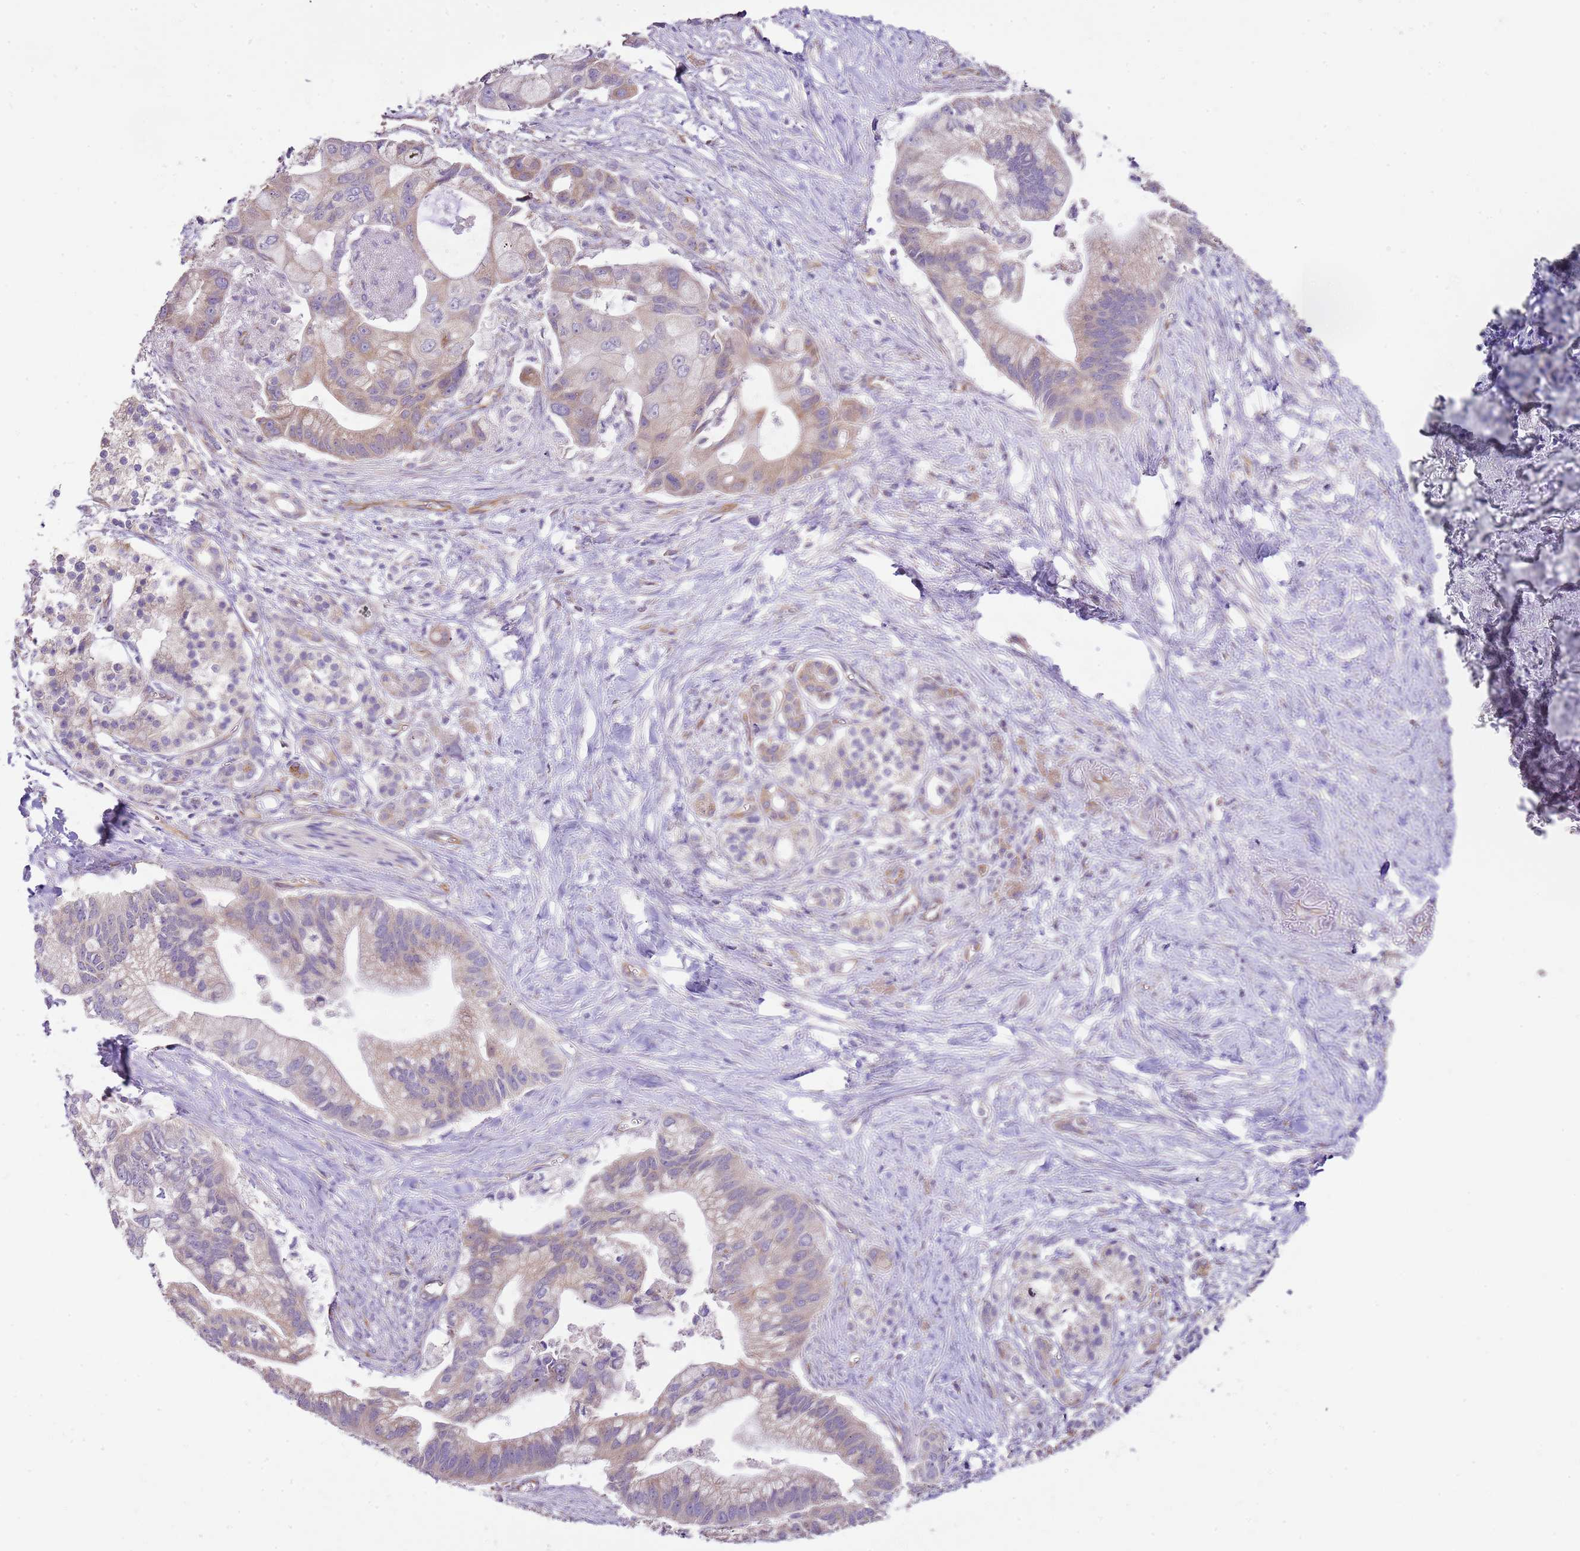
{"staining": {"intensity": "moderate", "quantity": ">75%", "location": "cytoplasmic/membranous"}, "tissue": "pancreatic cancer", "cell_type": "Tumor cells", "image_type": "cancer", "snomed": [{"axis": "morphology", "description": "Adenocarcinoma, NOS"}, {"axis": "topography", "description": "Pancreas"}], "caption": "Immunohistochemical staining of human pancreatic cancer demonstrates medium levels of moderate cytoplasmic/membranous expression in about >75% of tumor cells. (DAB (3,3'-diaminobenzidine) = brown stain, brightfield microscopy at high magnification).", "gene": "DOCK9", "patient": {"sex": "male", "age": 68}}